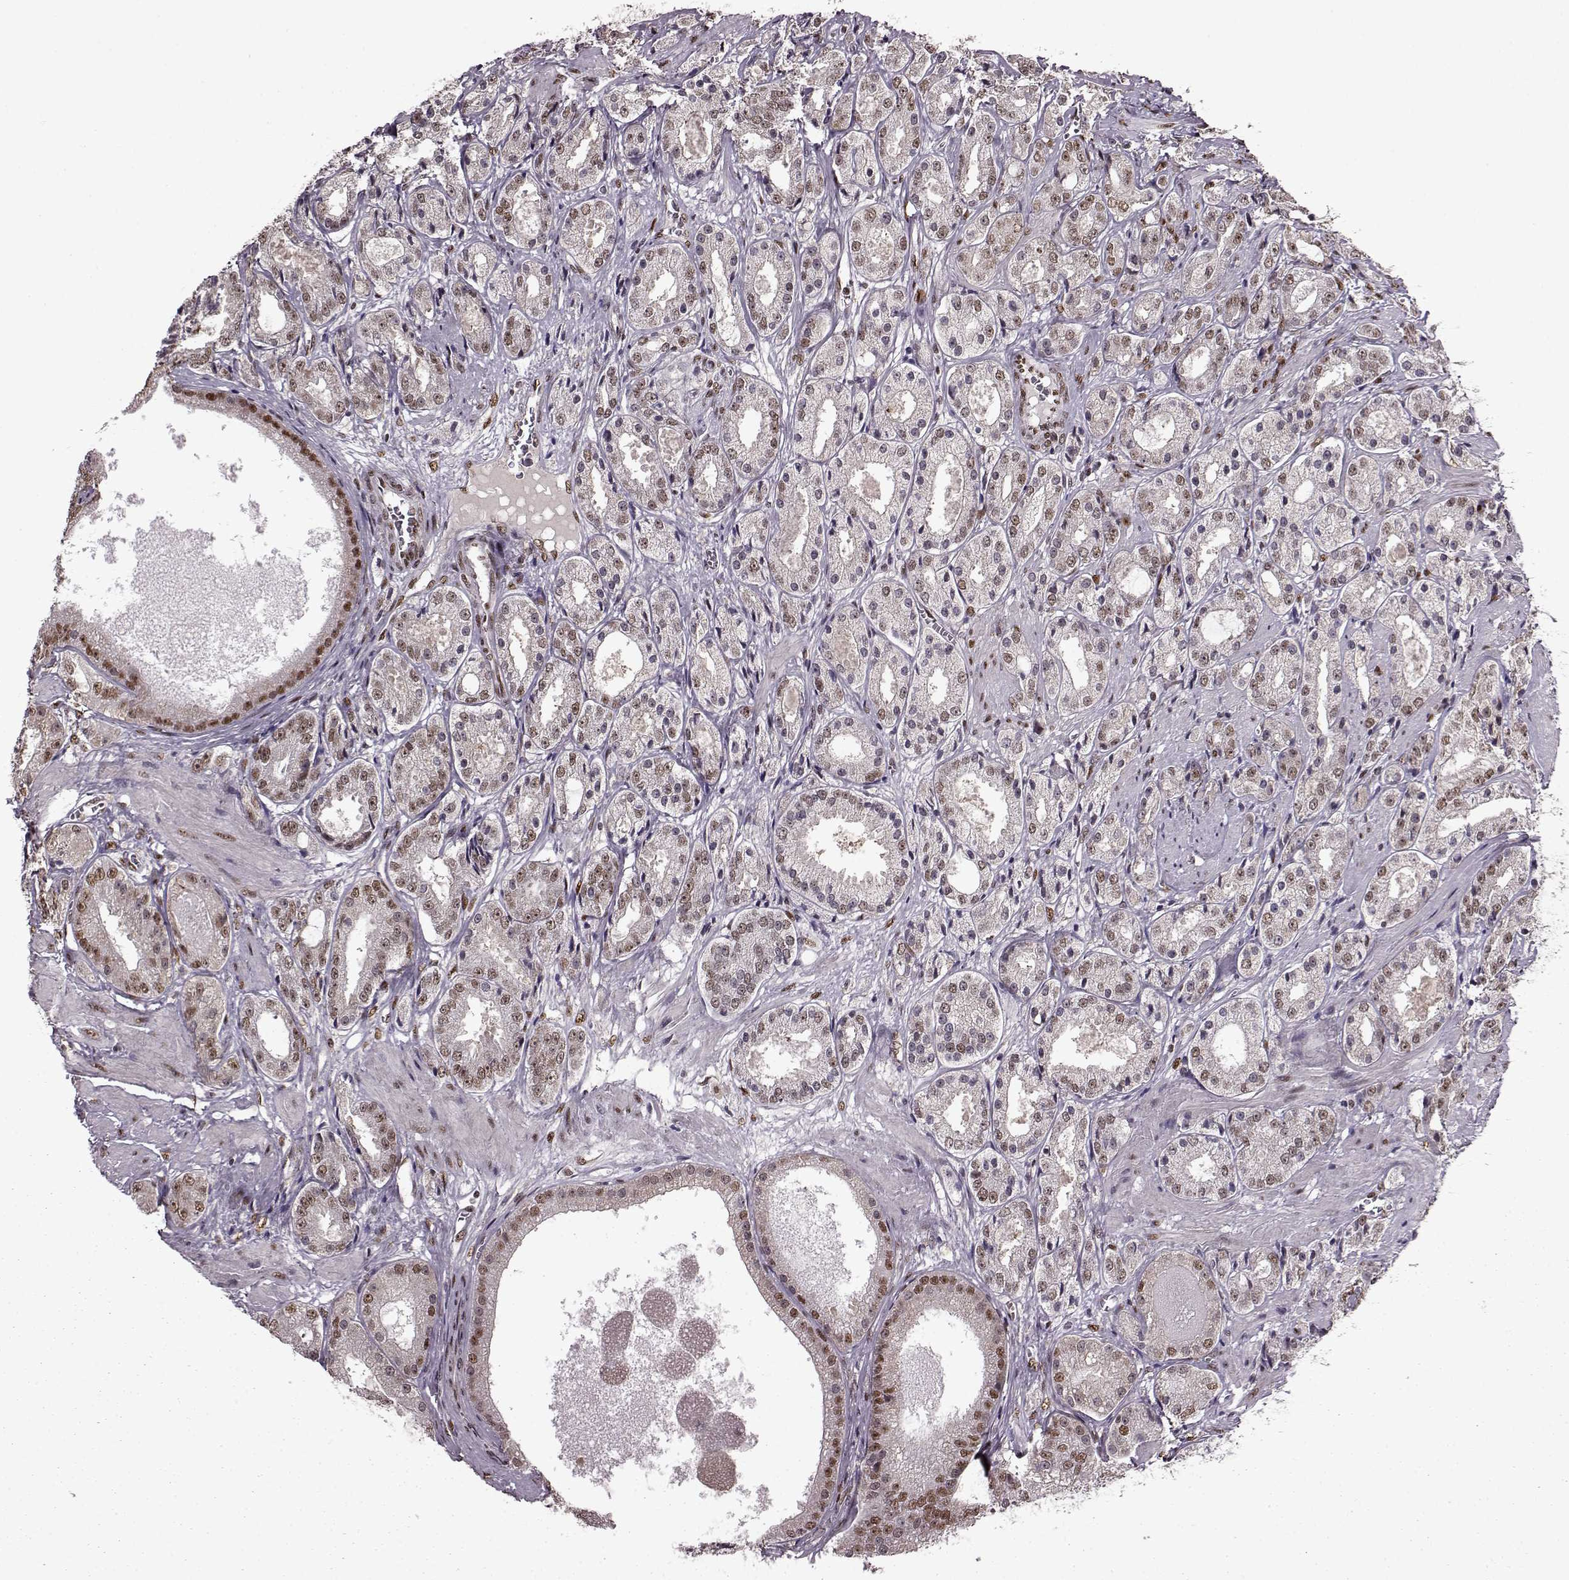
{"staining": {"intensity": "moderate", "quantity": "25%-75%", "location": "nuclear"}, "tissue": "prostate cancer", "cell_type": "Tumor cells", "image_type": "cancer", "snomed": [{"axis": "morphology", "description": "Adenocarcinoma, High grade"}, {"axis": "topography", "description": "Prostate"}], "caption": "A medium amount of moderate nuclear positivity is seen in approximately 25%-75% of tumor cells in prostate adenocarcinoma (high-grade) tissue. The staining is performed using DAB brown chromogen to label protein expression. The nuclei are counter-stained blue using hematoxylin.", "gene": "FTO", "patient": {"sex": "male", "age": 66}}